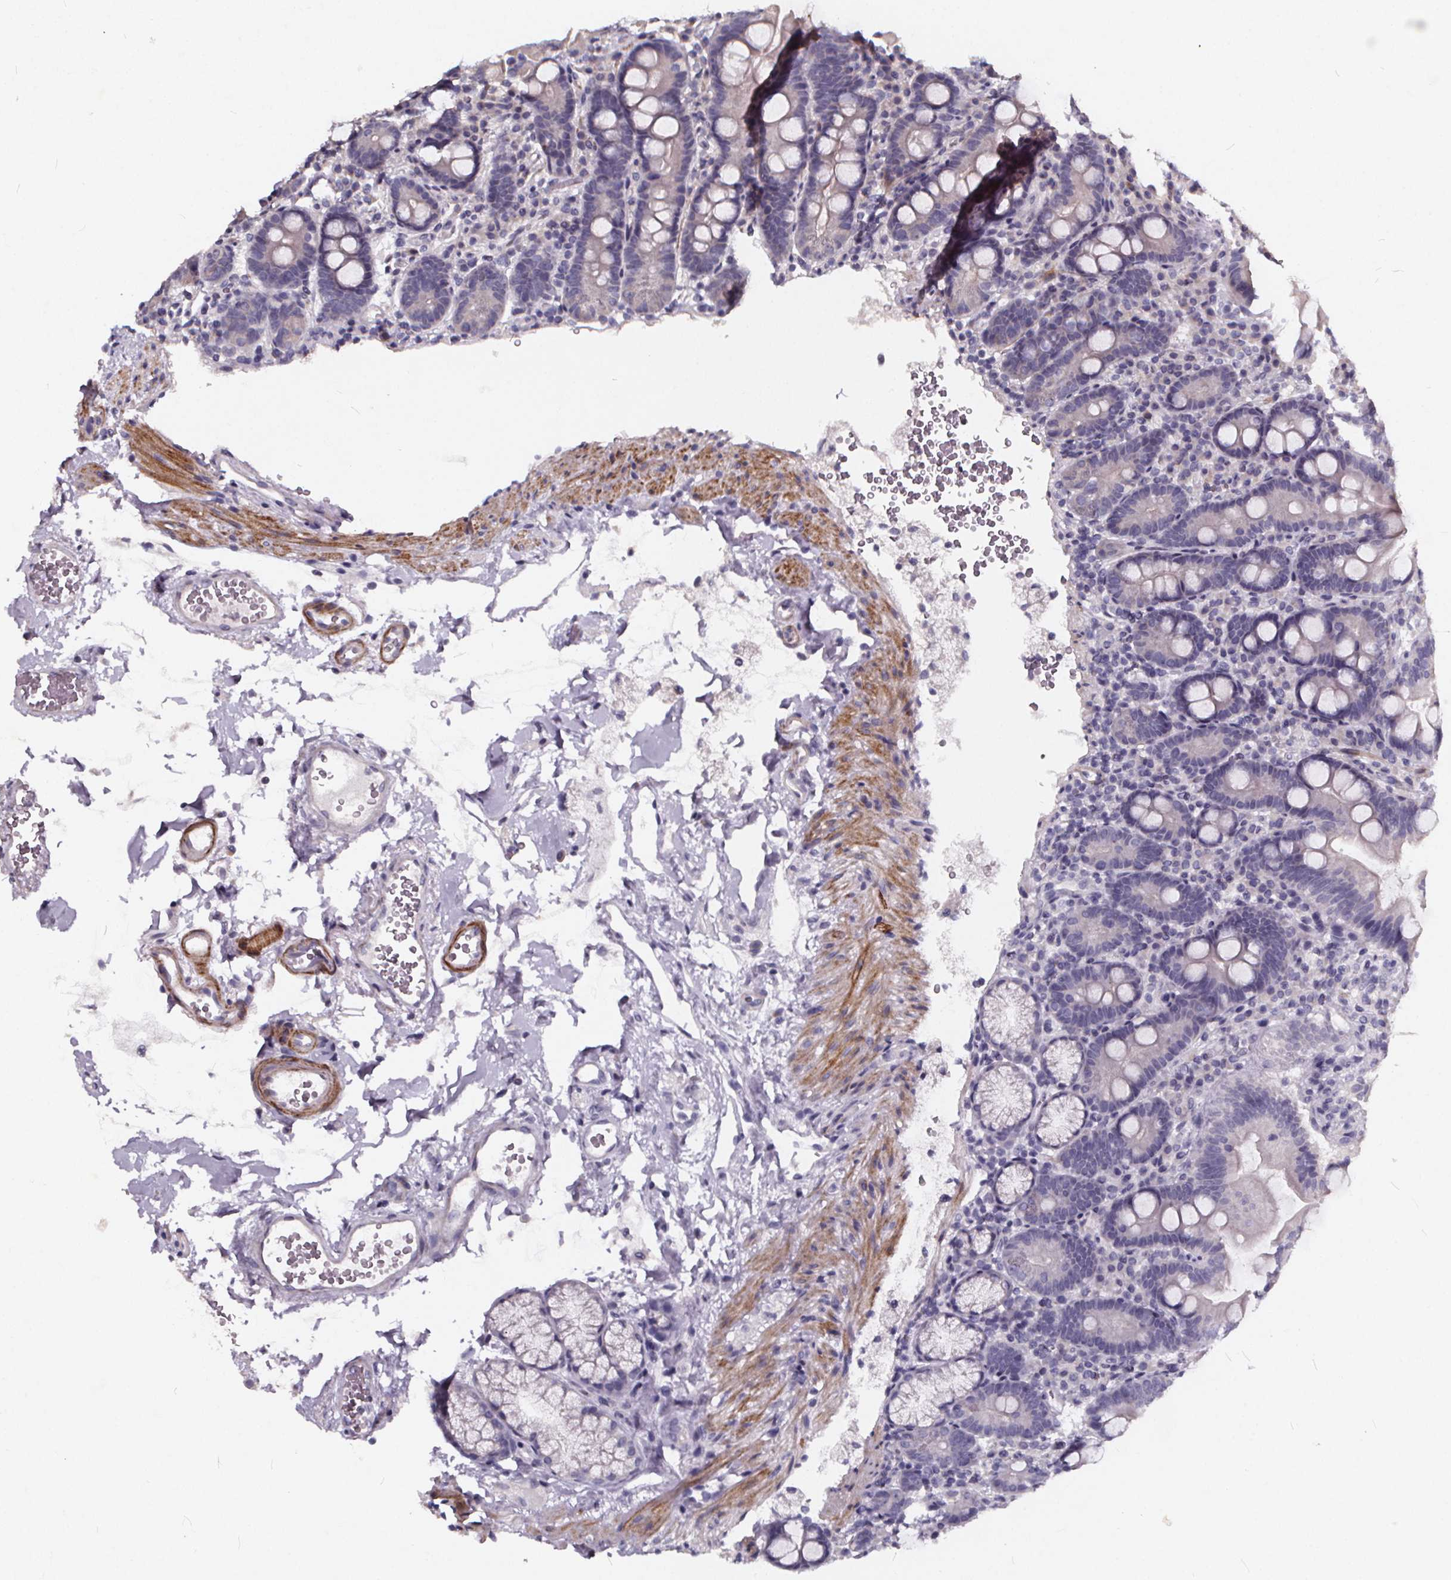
{"staining": {"intensity": "negative", "quantity": "none", "location": "none"}, "tissue": "duodenum", "cell_type": "Glandular cells", "image_type": "normal", "snomed": [{"axis": "morphology", "description": "Normal tissue, NOS"}, {"axis": "topography", "description": "Duodenum"}], "caption": "IHC image of normal duodenum stained for a protein (brown), which reveals no expression in glandular cells.", "gene": "TSPAN14", "patient": {"sex": "male", "age": 59}}